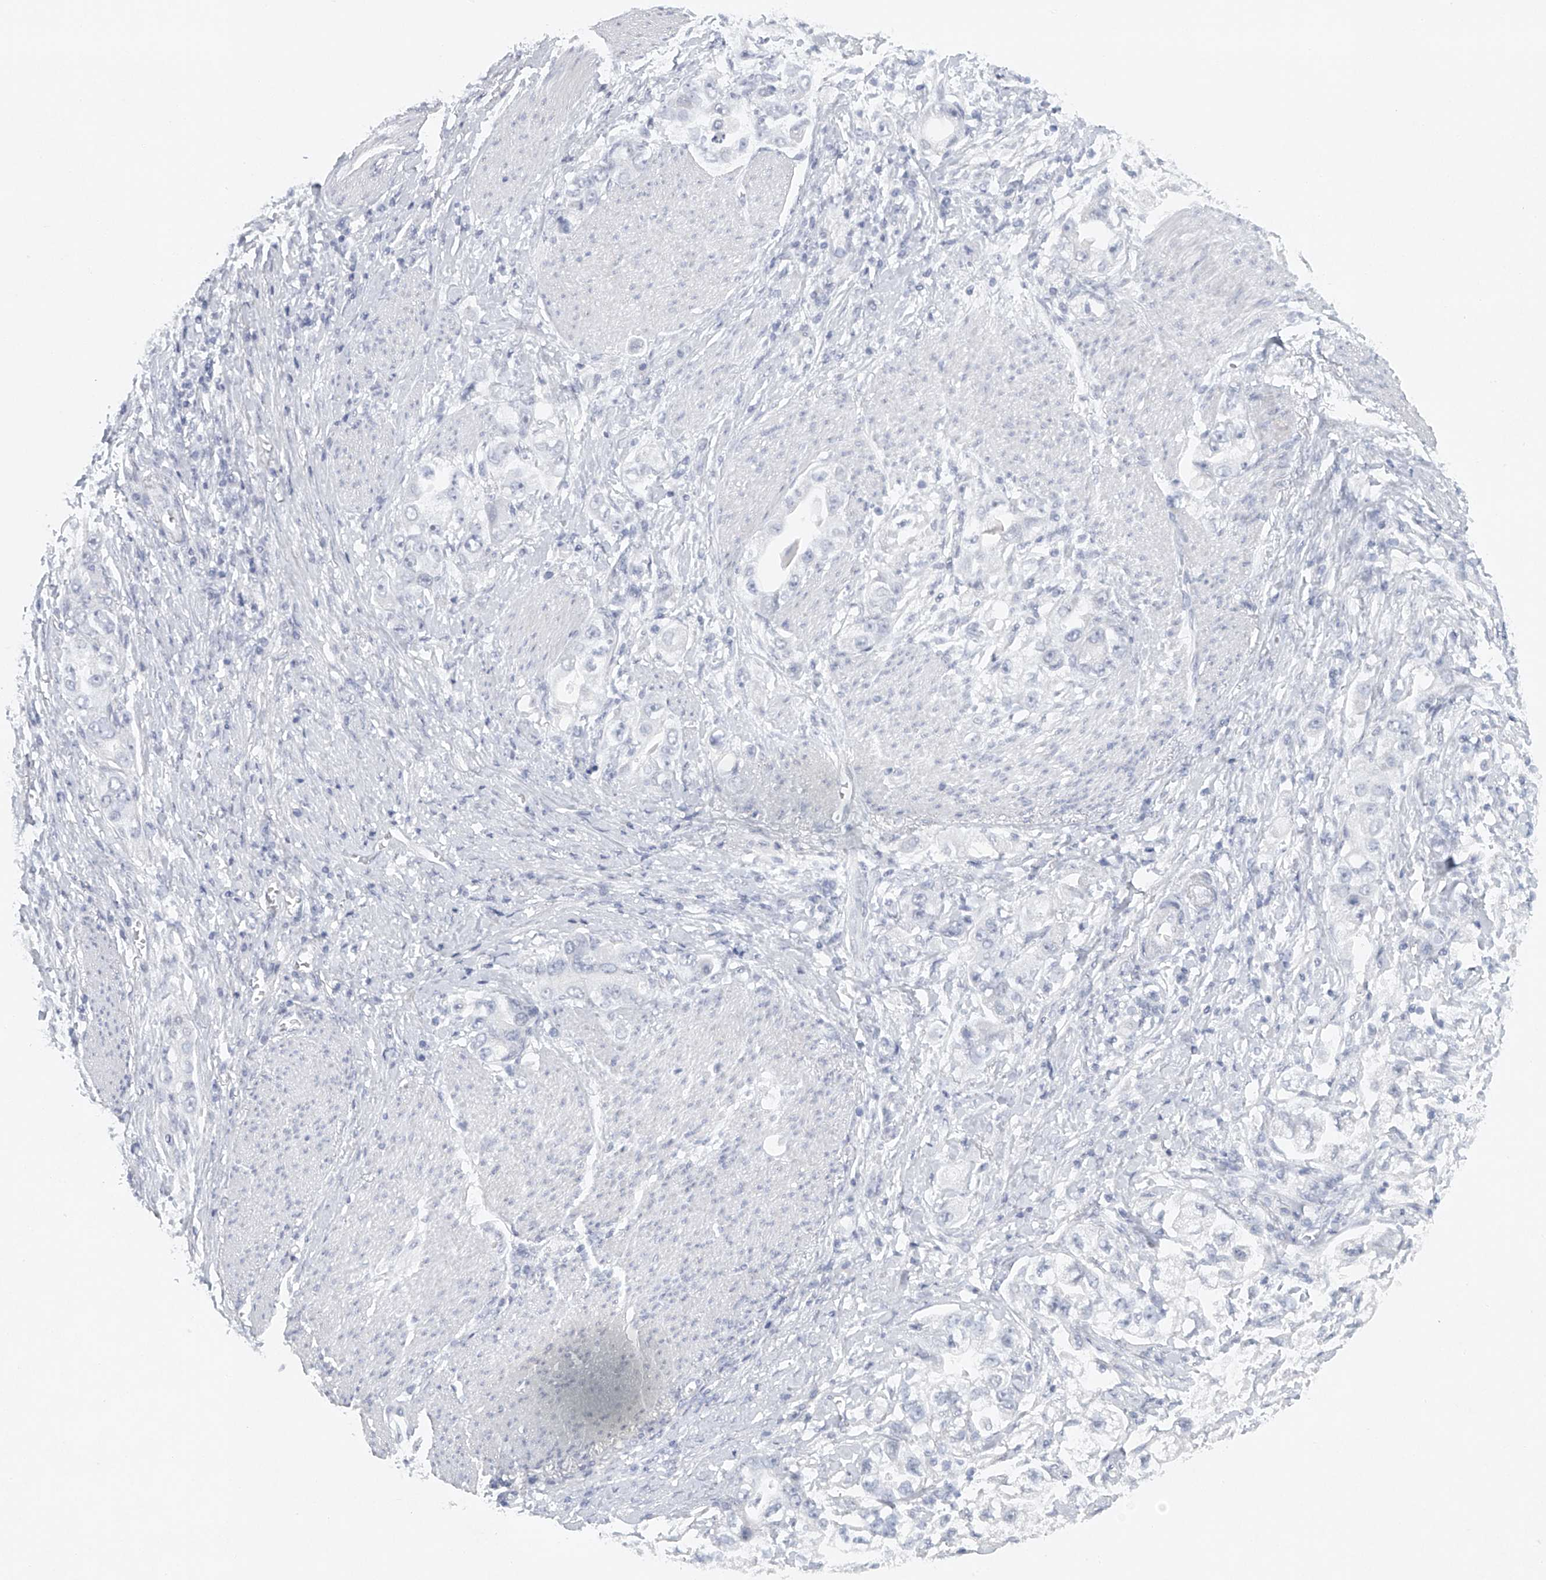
{"staining": {"intensity": "negative", "quantity": "none", "location": "none"}, "tissue": "stomach cancer", "cell_type": "Tumor cells", "image_type": "cancer", "snomed": [{"axis": "morphology", "description": "Adenocarcinoma, NOS"}, {"axis": "topography", "description": "Stomach, lower"}], "caption": "An immunohistochemistry (IHC) photomicrograph of adenocarcinoma (stomach) is shown. There is no staining in tumor cells of adenocarcinoma (stomach). Nuclei are stained in blue.", "gene": "FAT2", "patient": {"sex": "female", "age": 93}}